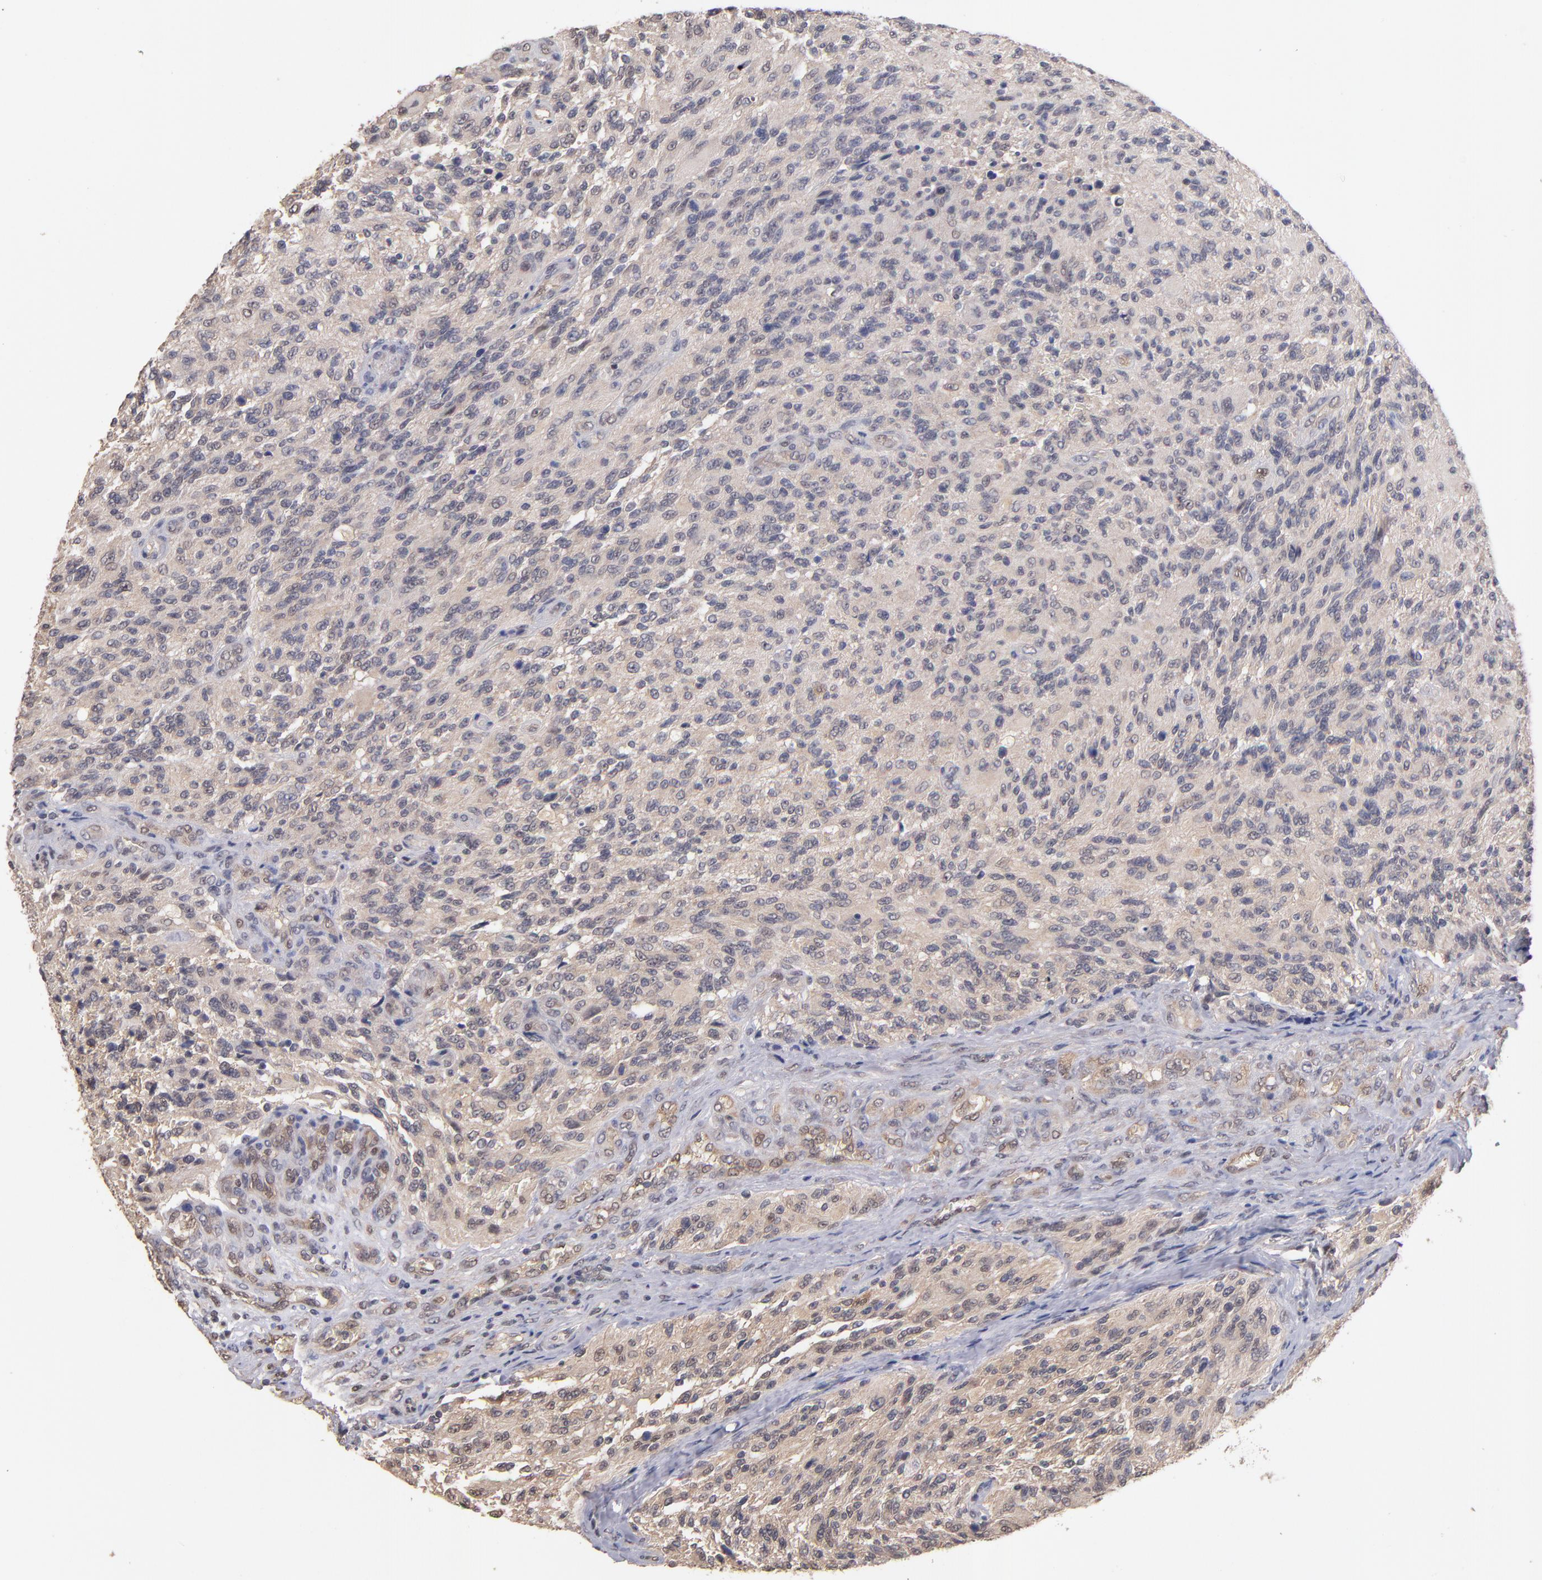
{"staining": {"intensity": "weak", "quantity": "25%-75%", "location": "cytoplasmic/membranous"}, "tissue": "glioma", "cell_type": "Tumor cells", "image_type": "cancer", "snomed": [{"axis": "morphology", "description": "Normal tissue, NOS"}, {"axis": "morphology", "description": "Glioma, malignant, High grade"}, {"axis": "topography", "description": "Cerebral cortex"}], "caption": "Tumor cells reveal low levels of weak cytoplasmic/membranous expression in about 25%-75% of cells in human high-grade glioma (malignant).", "gene": "PSMD10", "patient": {"sex": "male", "age": 56}}